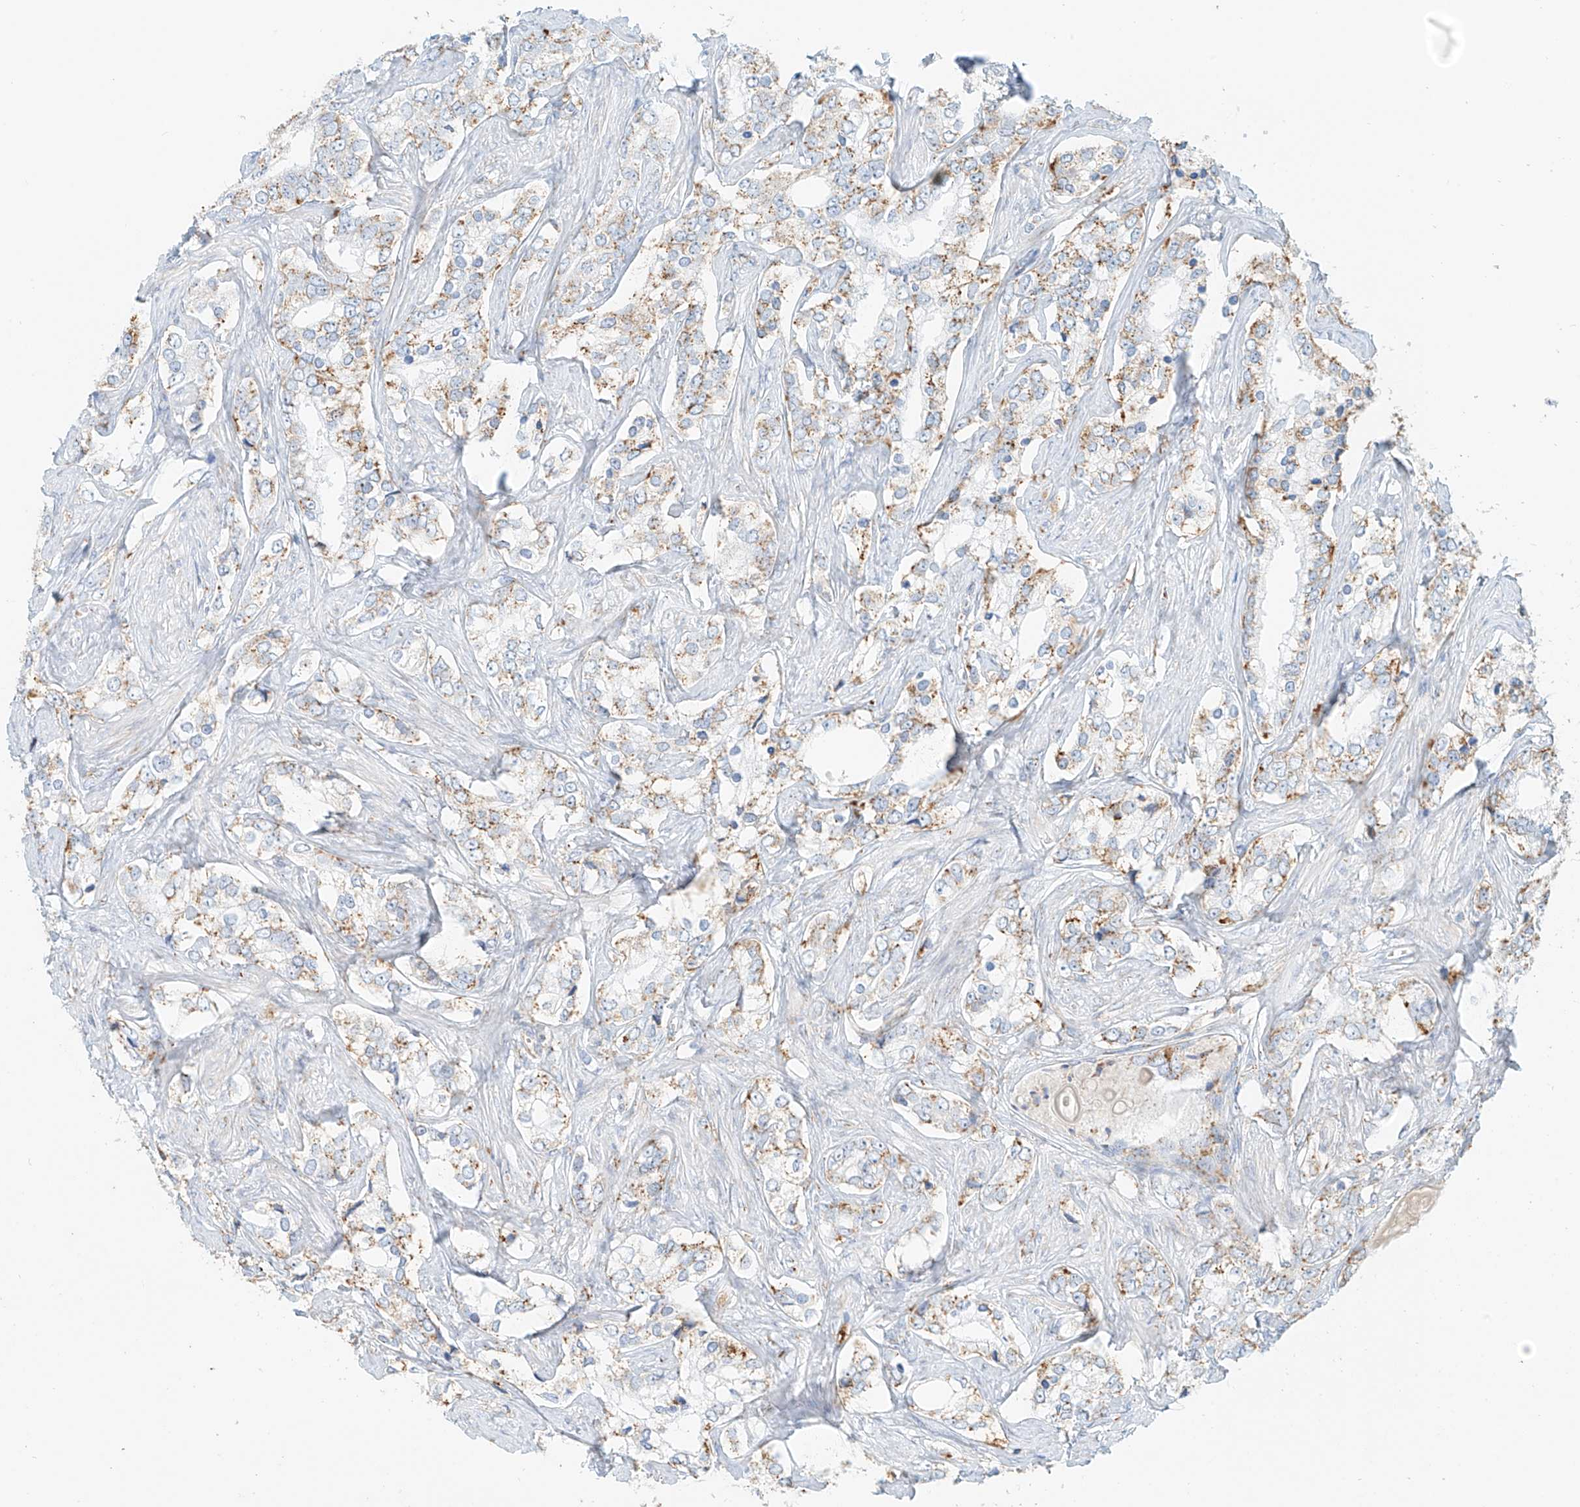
{"staining": {"intensity": "moderate", "quantity": "25%-75%", "location": "cytoplasmic/membranous"}, "tissue": "prostate cancer", "cell_type": "Tumor cells", "image_type": "cancer", "snomed": [{"axis": "morphology", "description": "Adenocarcinoma, High grade"}, {"axis": "topography", "description": "Prostate"}], "caption": "Immunohistochemistry (IHC) image of neoplastic tissue: human prostate cancer (high-grade adenocarcinoma) stained using immunohistochemistry (IHC) shows medium levels of moderate protein expression localized specifically in the cytoplasmic/membranous of tumor cells, appearing as a cytoplasmic/membranous brown color.", "gene": "SLC35F6", "patient": {"sex": "male", "age": 66}}